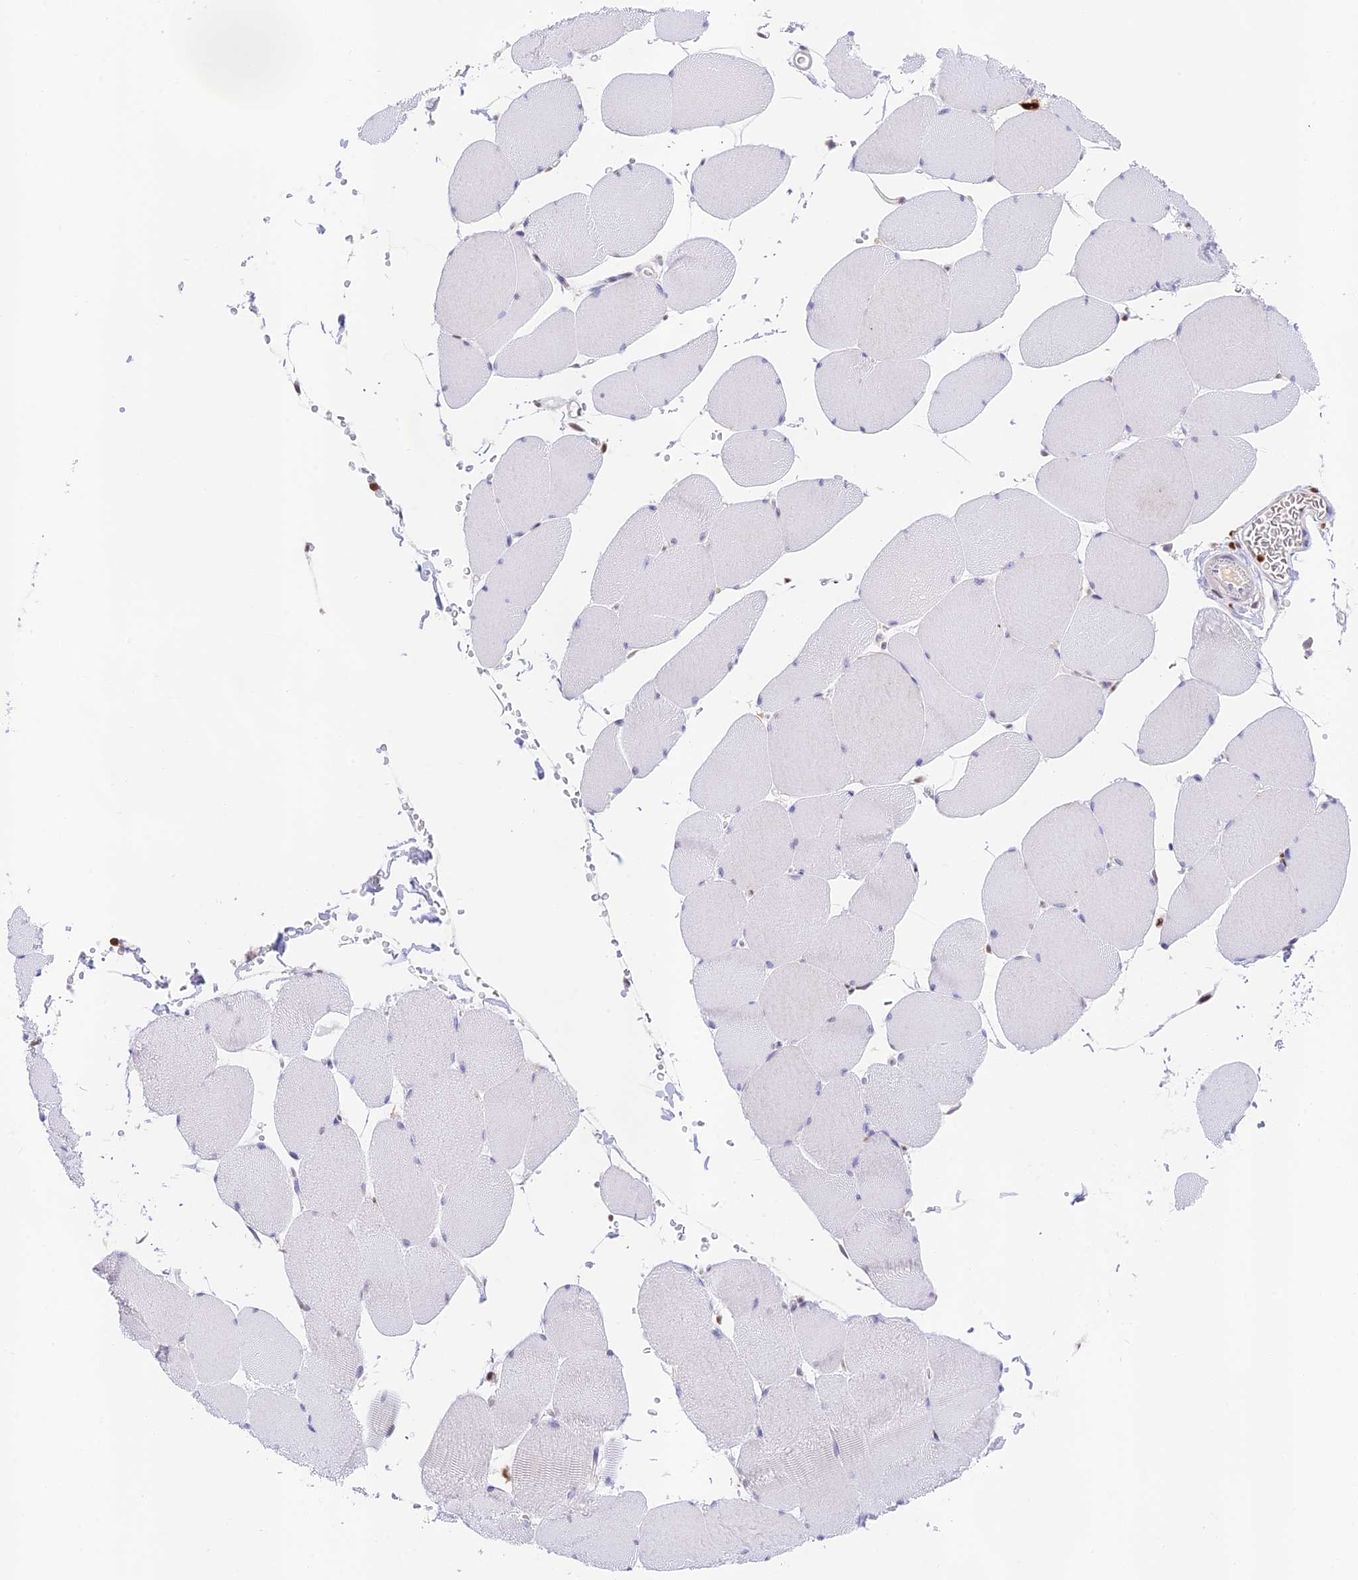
{"staining": {"intensity": "negative", "quantity": "none", "location": "none"}, "tissue": "skeletal muscle", "cell_type": "Myocytes", "image_type": "normal", "snomed": [{"axis": "morphology", "description": "Normal tissue, NOS"}, {"axis": "topography", "description": "Skeletal muscle"}, {"axis": "topography", "description": "Head-Neck"}], "caption": "This histopathology image is of benign skeletal muscle stained with immunohistochemistry to label a protein in brown with the nuclei are counter-stained blue. There is no staining in myocytes.", "gene": "DENND1C", "patient": {"sex": "male", "age": 66}}